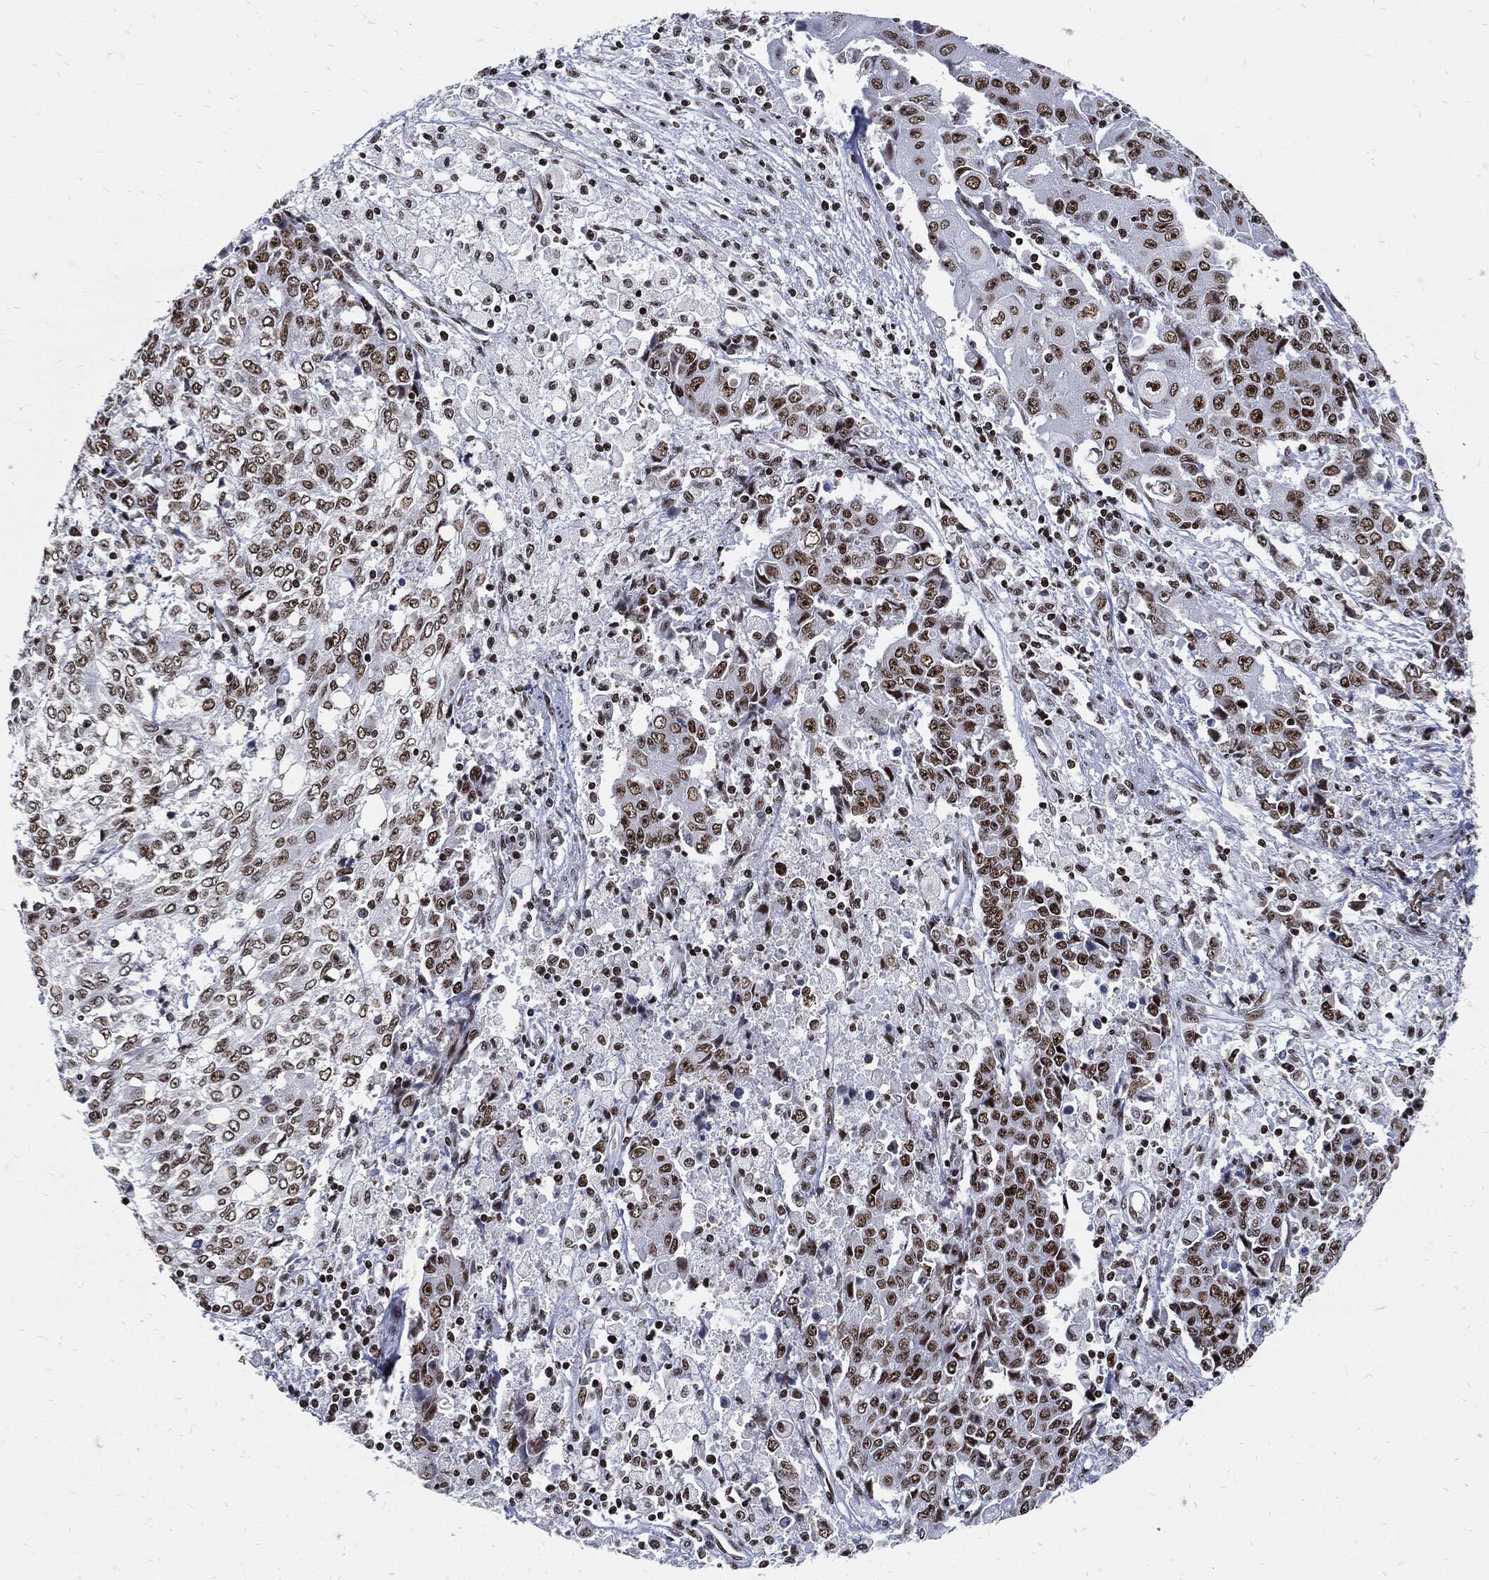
{"staining": {"intensity": "moderate", "quantity": "25%-75%", "location": "nuclear"}, "tissue": "ovarian cancer", "cell_type": "Tumor cells", "image_type": "cancer", "snomed": [{"axis": "morphology", "description": "Carcinoma, endometroid"}, {"axis": "topography", "description": "Ovary"}], "caption": "The micrograph displays a brown stain indicating the presence of a protein in the nuclear of tumor cells in ovarian endometroid carcinoma.", "gene": "TERF2", "patient": {"sex": "female", "age": 42}}